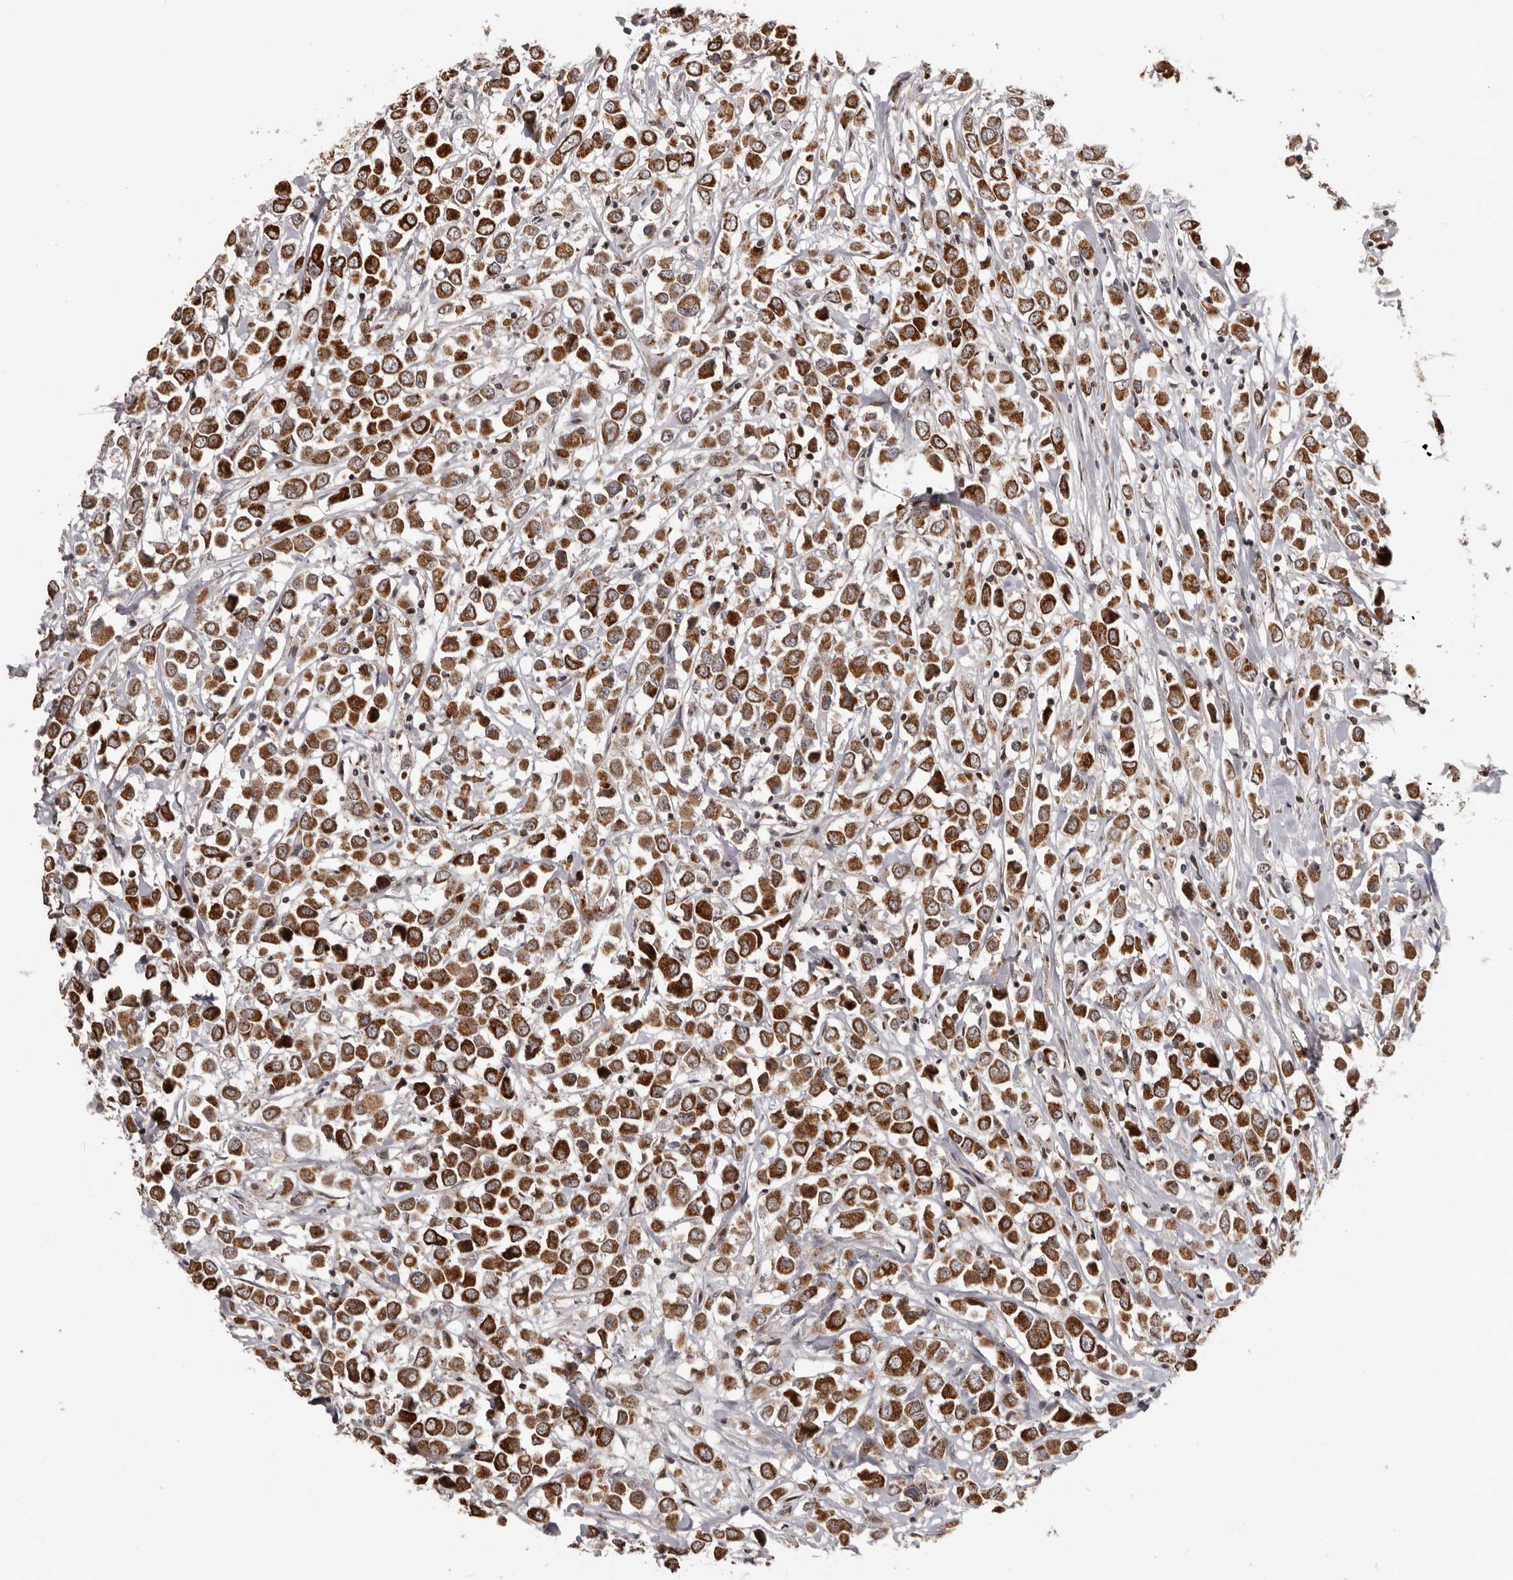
{"staining": {"intensity": "strong", "quantity": ">75%", "location": "cytoplasmic/membranous"}, "tissue": "breast cancer", "cell_type": "Tumor cells", "image_type": "cancer", "snomed": [{"axis": "morphology", "description": "Duct carcinoma"}, {"axis": "topography", "description": "Breast"}], "caption": "Protein staining reveals strong cytoplasmic/membranous positivity in about >75% of tumor cells in breast cancer.", "gene": "C17orf99", "patient": {"sex": "female", "age": 61}}